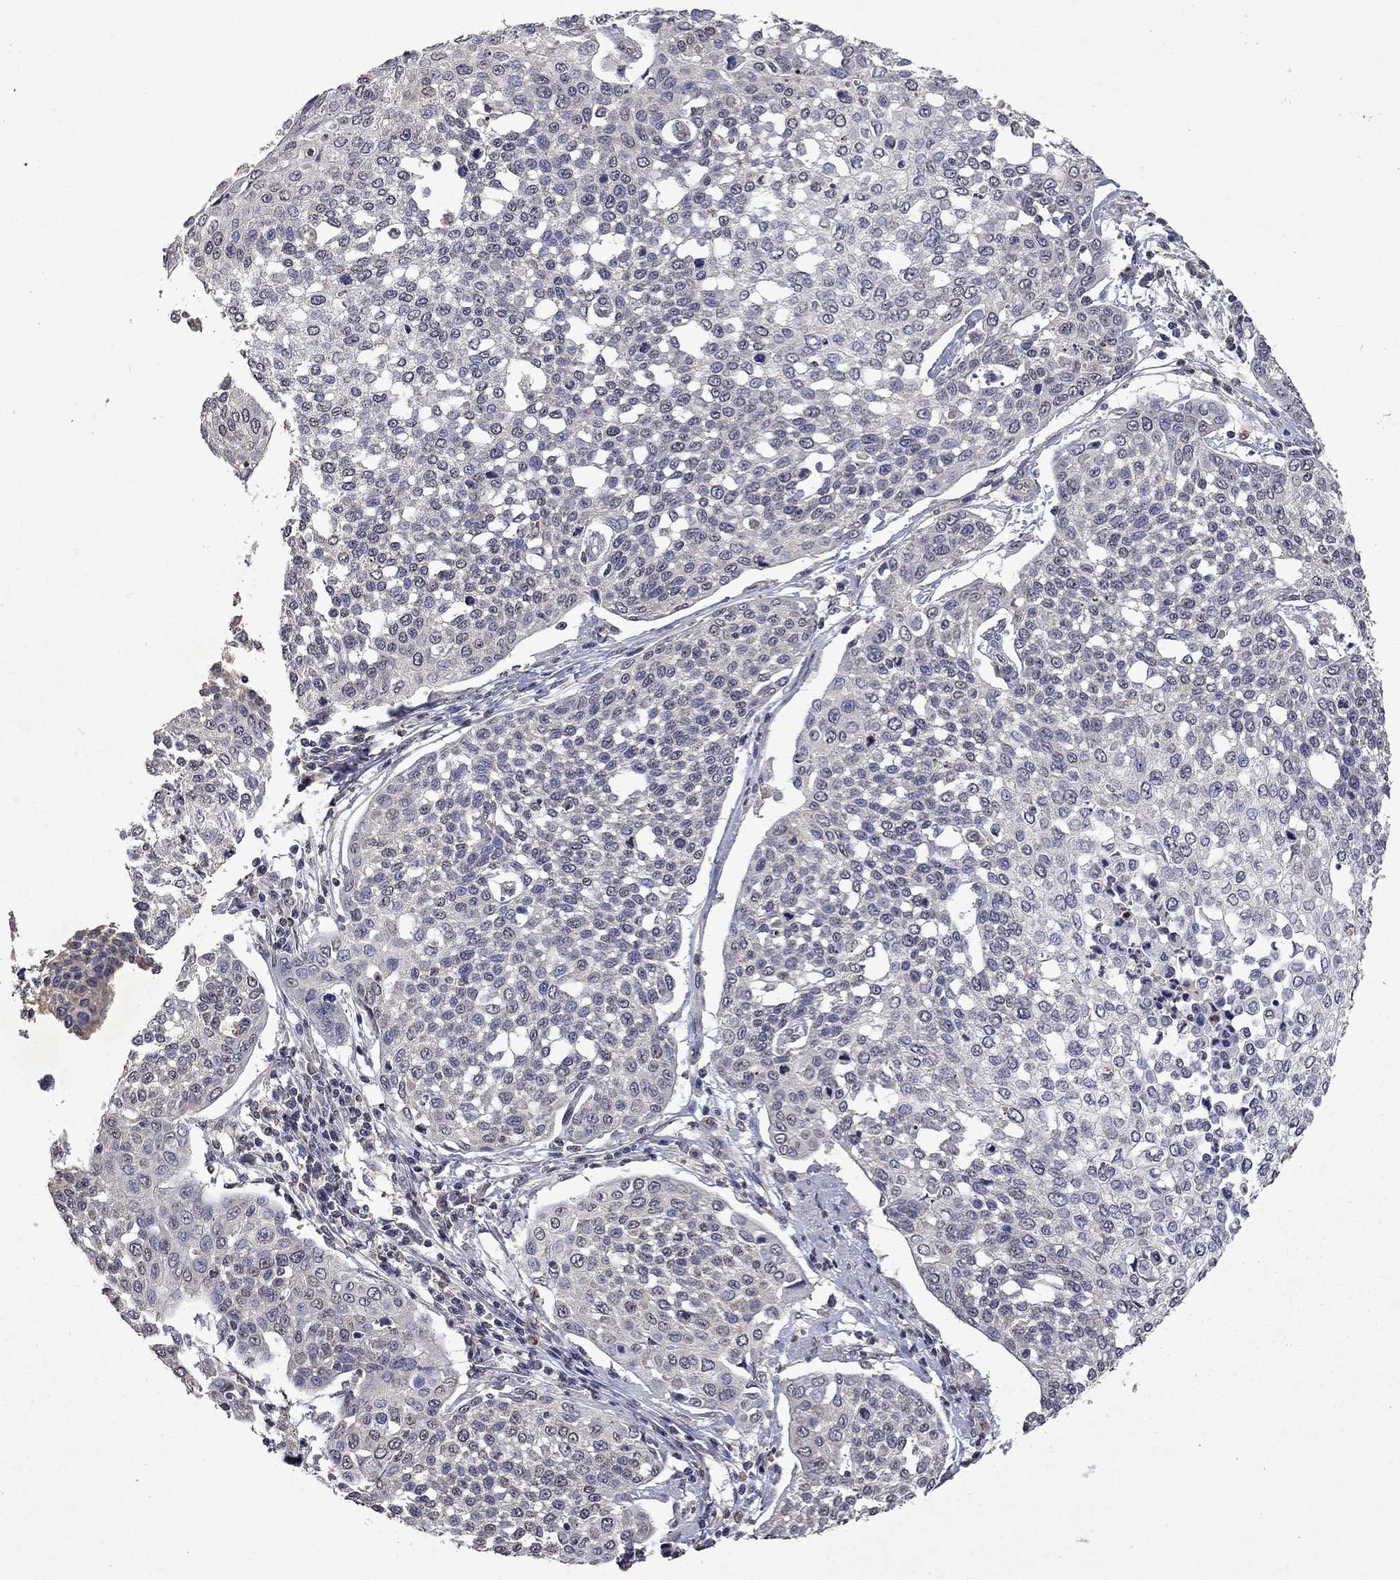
{"staining": {"intensity": "negative", "quantity": "none", "location": "none"}, "tissue": "cervical cancer", "cell_type": "Tumor cells", "image_type": "cancer", "snomed": [{"axis": "morphology", "description": "Squamous cell carcinoma, NOS"}, {"axis": "topography", "description": "Cervix"}], "caption": "DAB immunohistochemical staining of human squamous cell carcinoma (cervical) shows no significant expression in tumor cells.", "gene": "TTC38", "patient": {"sex": "female", "age": 34}}